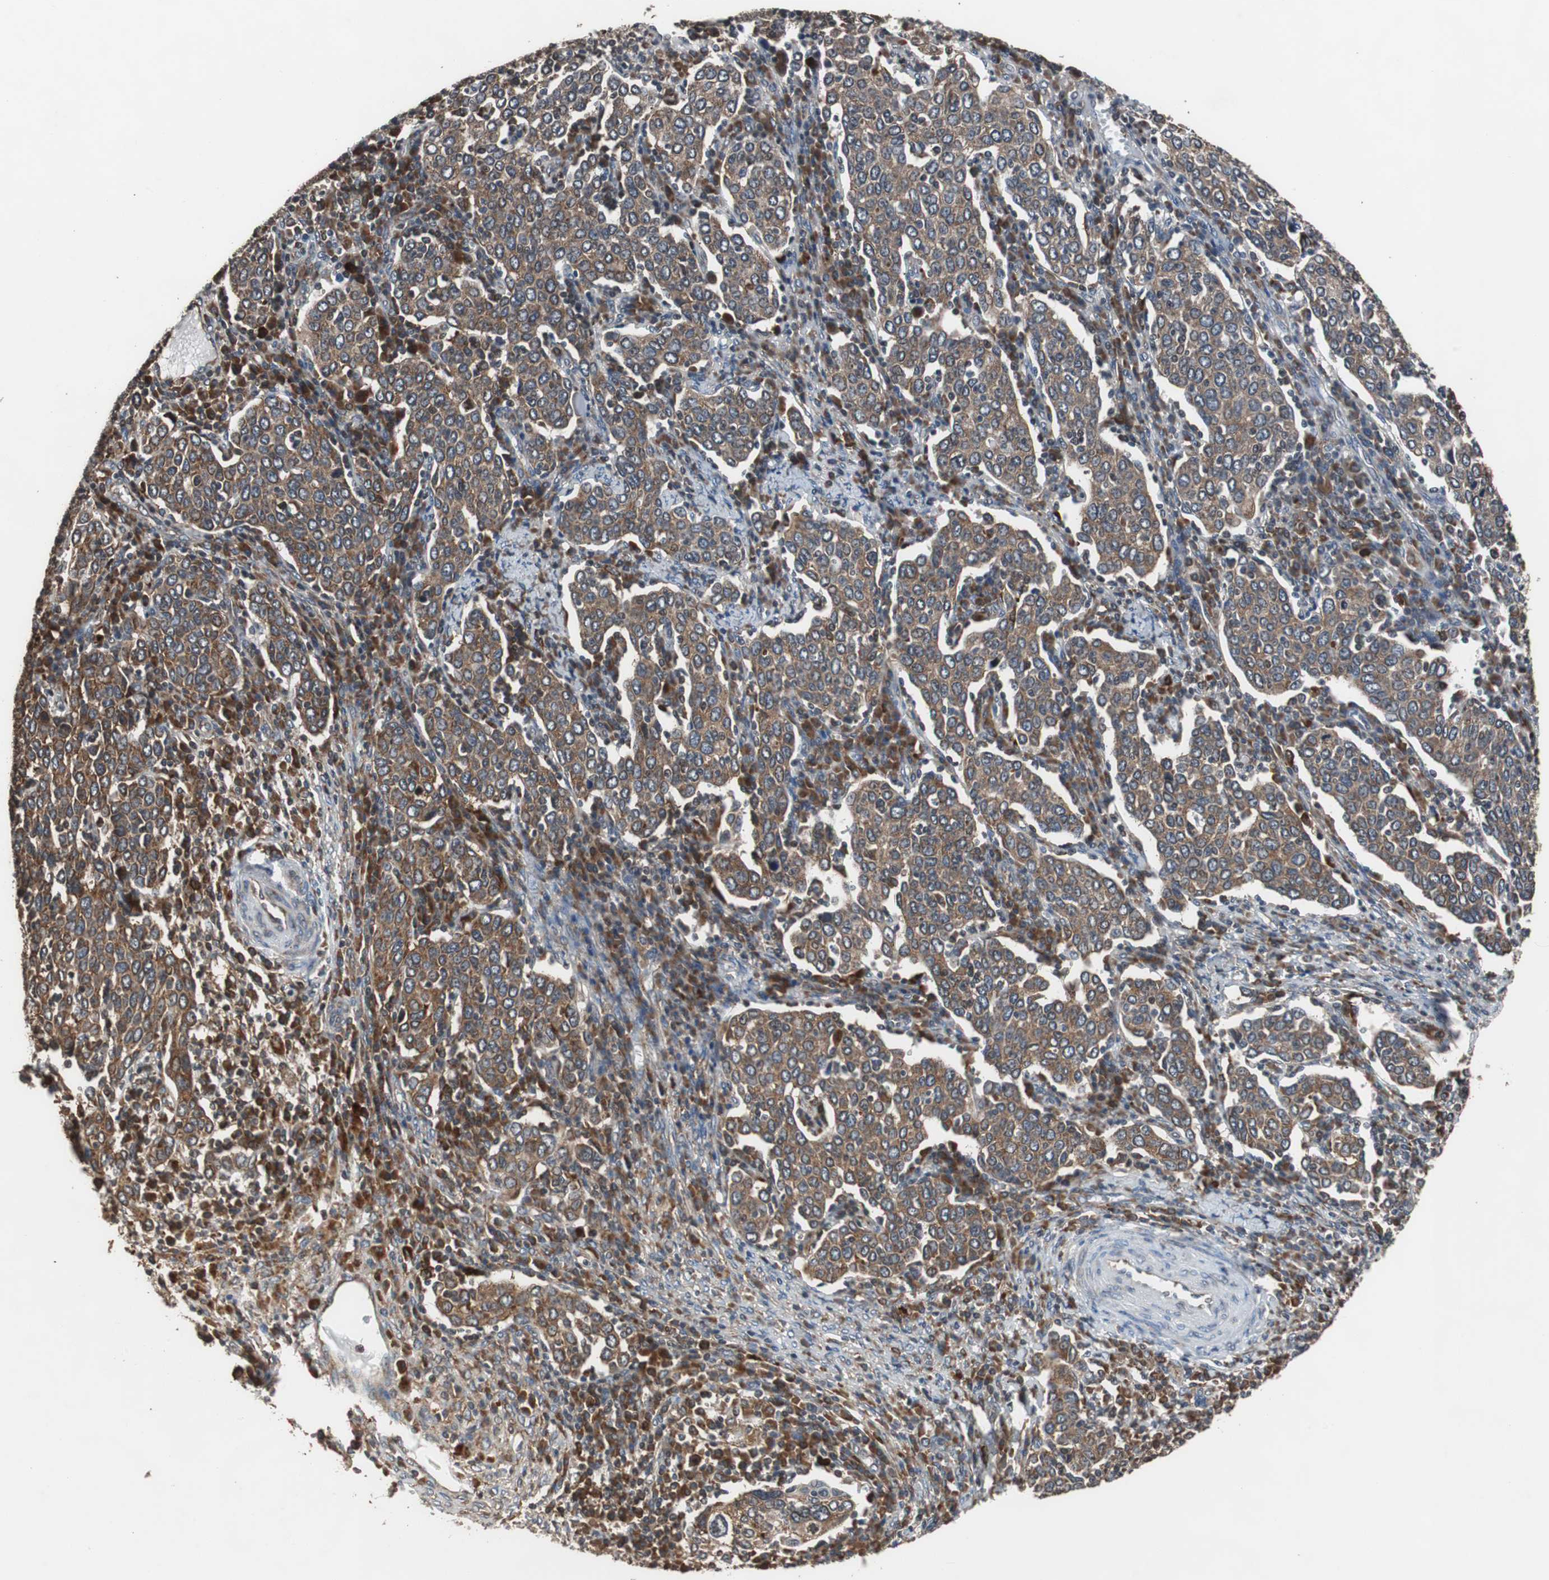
{"staining": {"intensity": "moderate", "quantity": ">75%", "location": "cytoplasmic/membranous"}, "tissue": "cervical cancer", "cell_type": "Tumor cells", "image_type": "cancer", "snomed": [{"axis": "morphology", "description": "Squamous cell carcinoma, NOS"}, {"axis": "topography", "description": "Cervix"}], "caption": "Immunohistochemistry (IHC) (DAB (3,3'-diaminobenzidine)) staining of cervical squamous cell carcinoma displays moderate cytoplasmic/membranous protein staining in approximately >75% of tumor cells.", "gene": "USP10", "patient": {"sex": "female", "age": 40}}